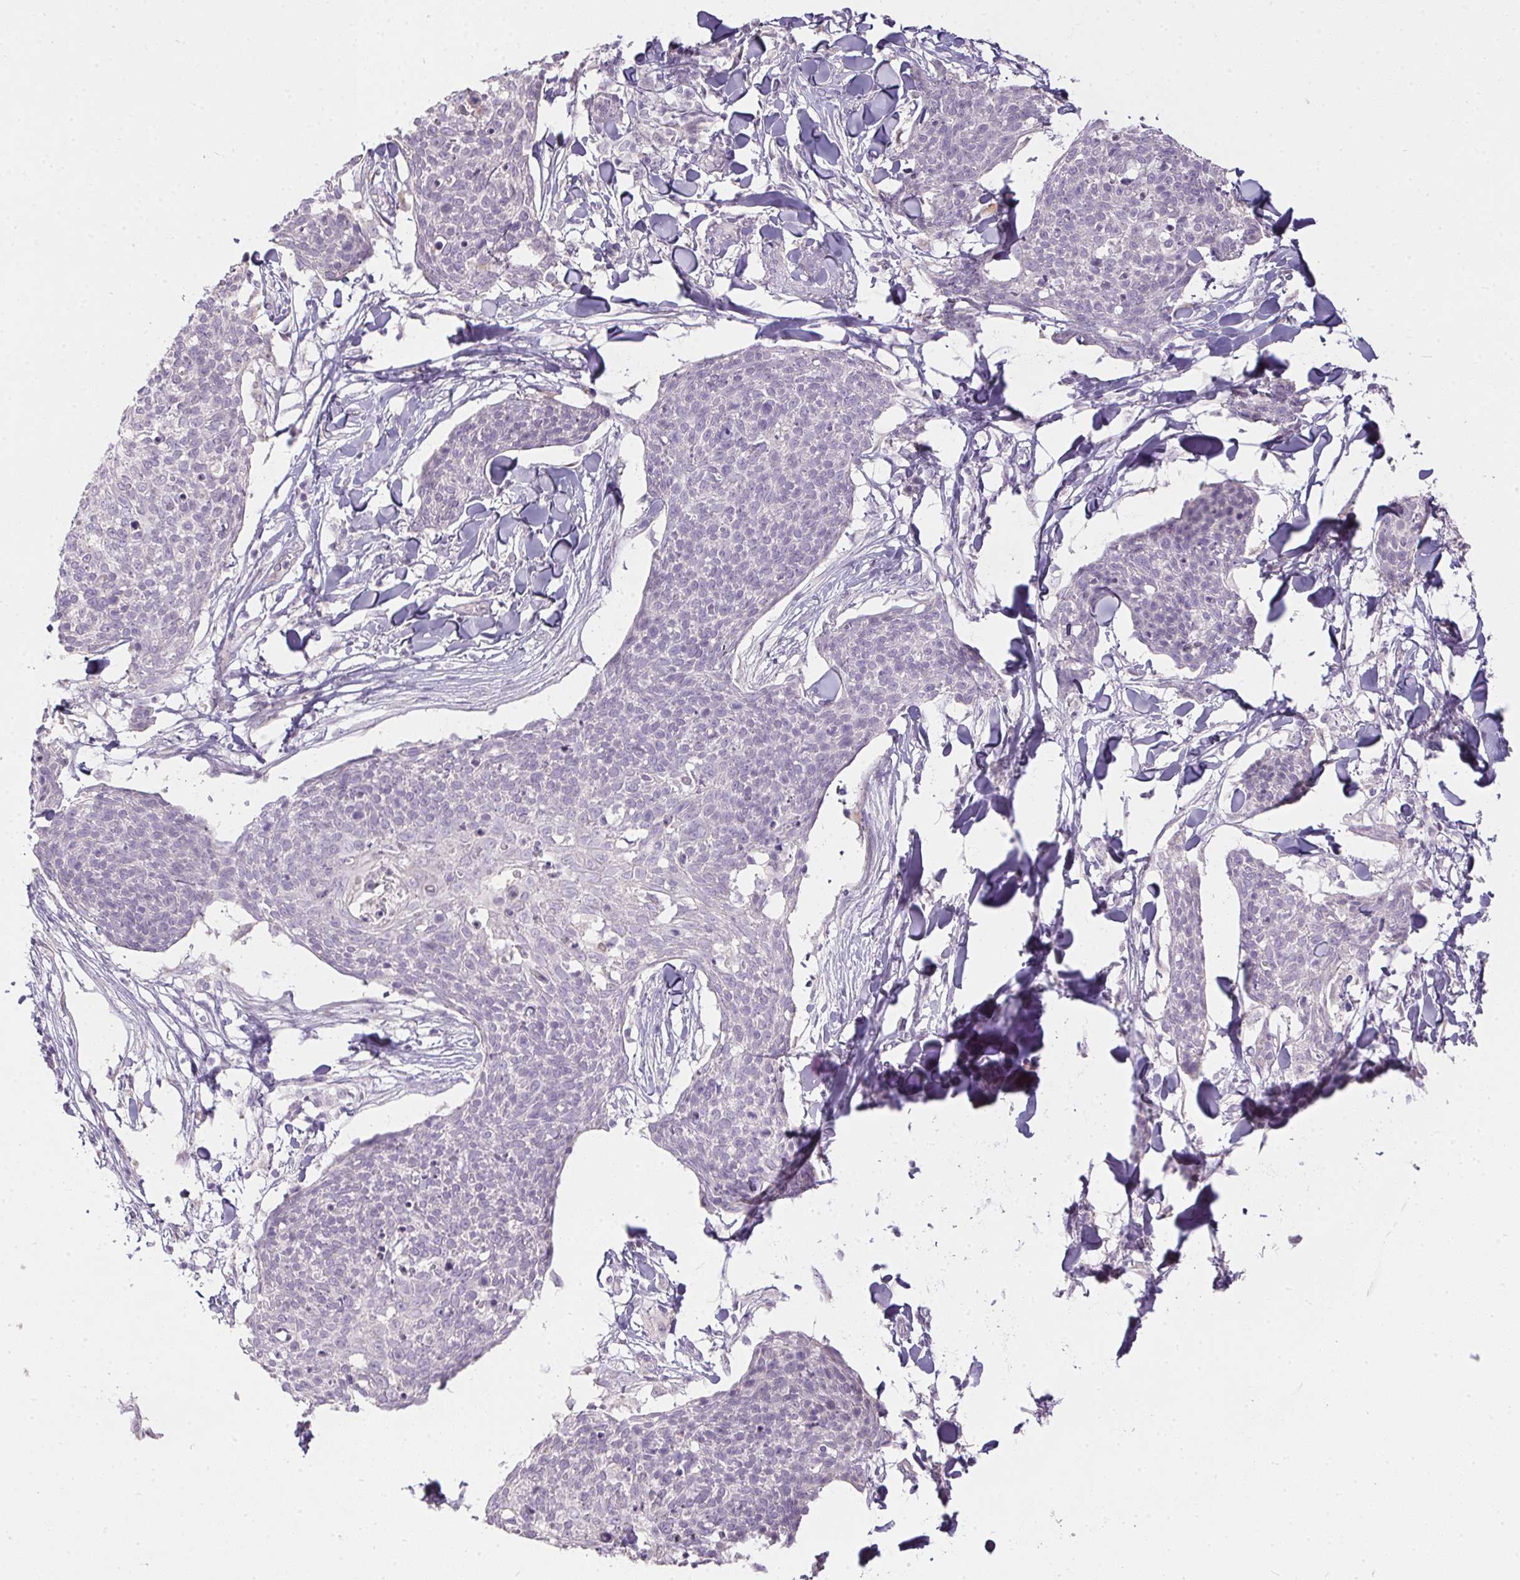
{"staining": {"intensity": "negative", "quantity": "none", "location": "none"}, "tissue": "skin cancer", "cell_type": "Tumor cells", "image_type": "cancer", "snomed": [{"axis": "morphology", "description": "Squamous cell carcinoma, NOS"}, {"axis": "topography", "description": "Skin"}, {"axis": "topography", "description": "Vulva"}], "caption": "This is a micrograph of immunohistochemistry staining of skin cancer, which shows no positivity in tumor cells.", "gene": "CTCFL", "patient": {"sex": "female", "age": 75}}